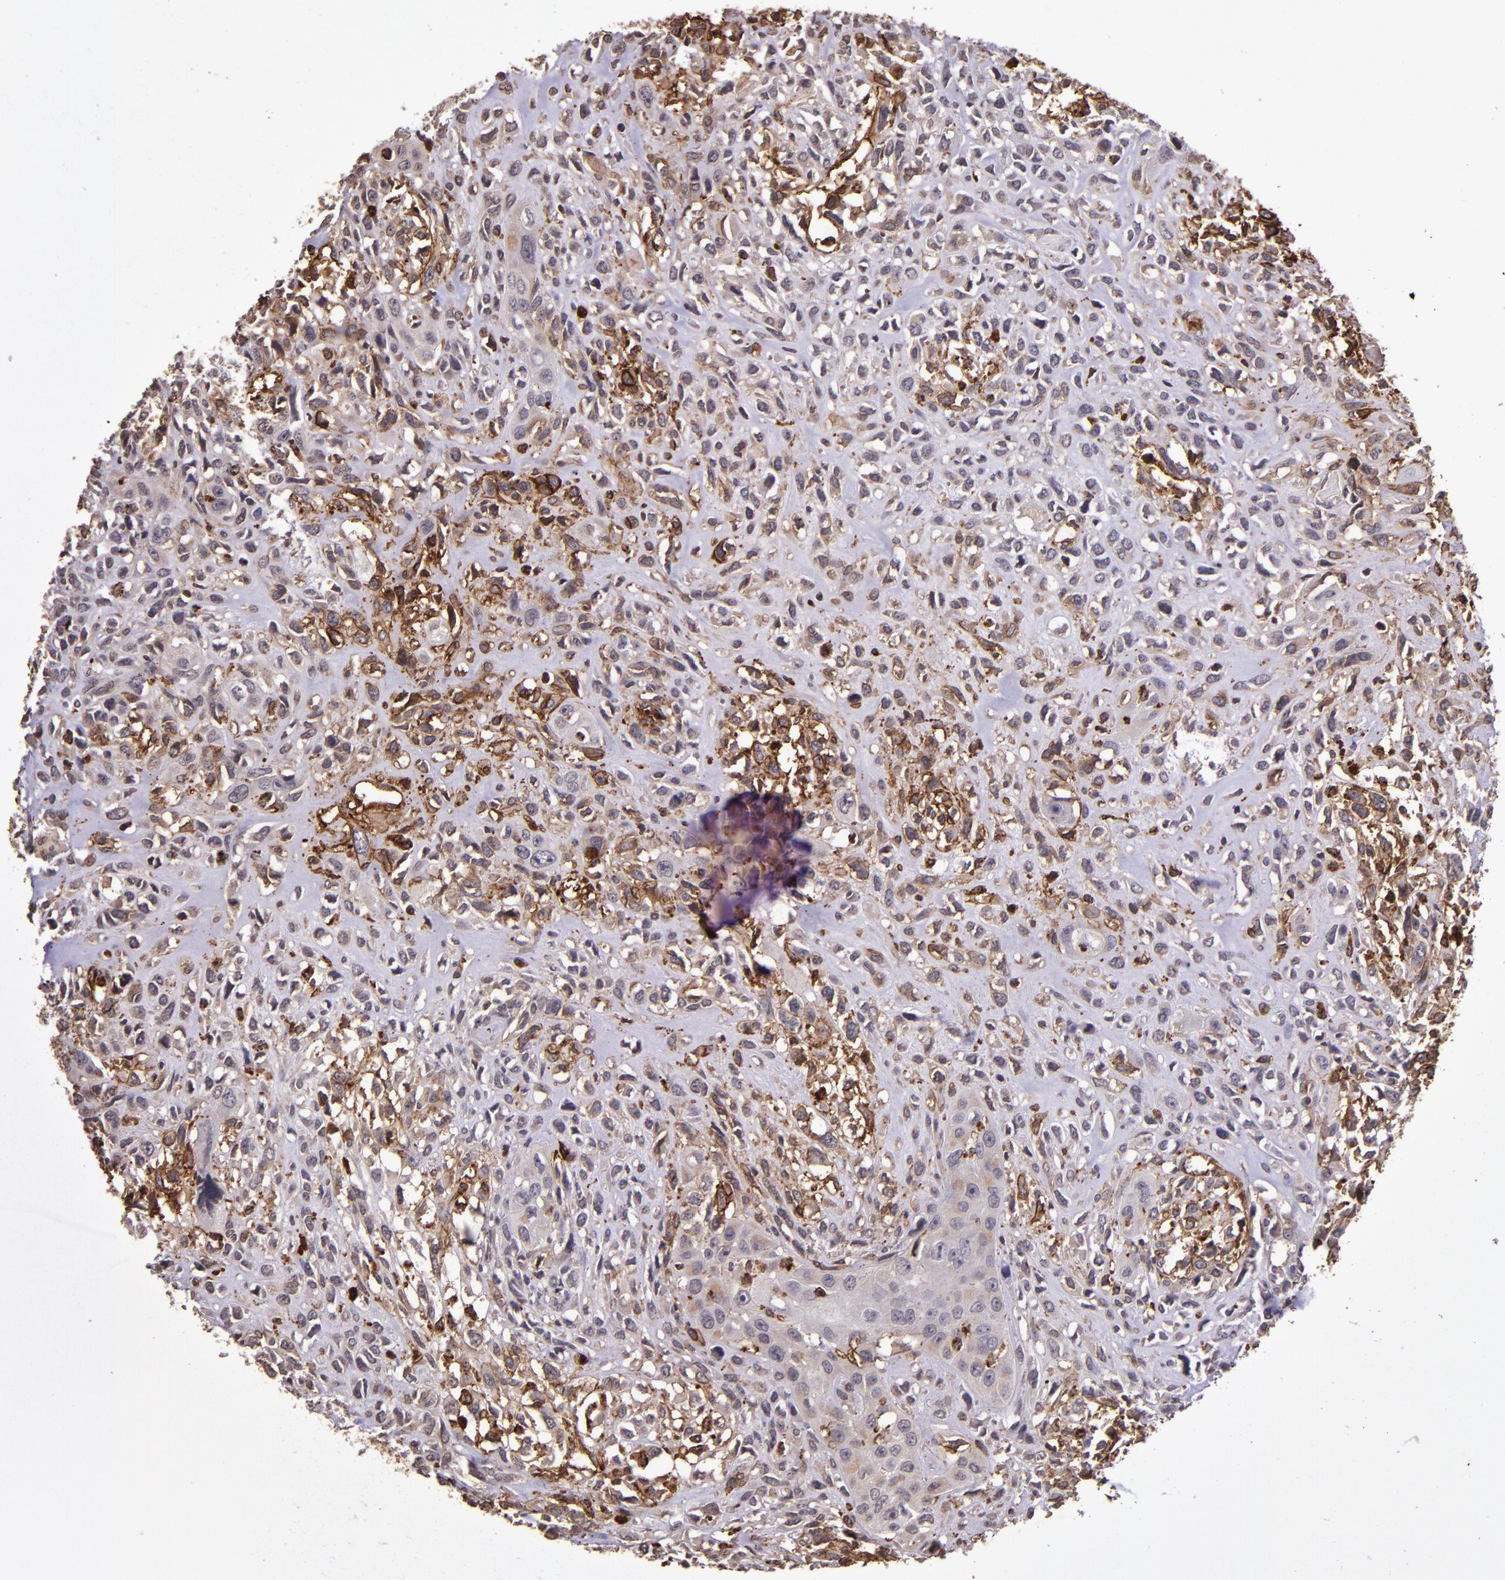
{"staining": {"intensity": "moderate", "quantity": "25%-75%", "location": "cytoplasmic/membranous"}, "tissue": "head and neck cancer", "cell_type": "Tumor cells", "image_type": "cancer", "snomed": [{"axis": "morphology", "description": "Neoplasm, malignant, NOS"}, {"axis": "topography", "description": "Salivary gland"}, {"axis": "topography", "description": "Head-Neck"}], "caption": "A medium amount of moderate cytoplasmic/membranous staining is seen in about 25%-75% of tumor cells in head and neck cancer tissue.", "gene": "SLC2A3", "patient": {"sex": "male", "age": 43}}